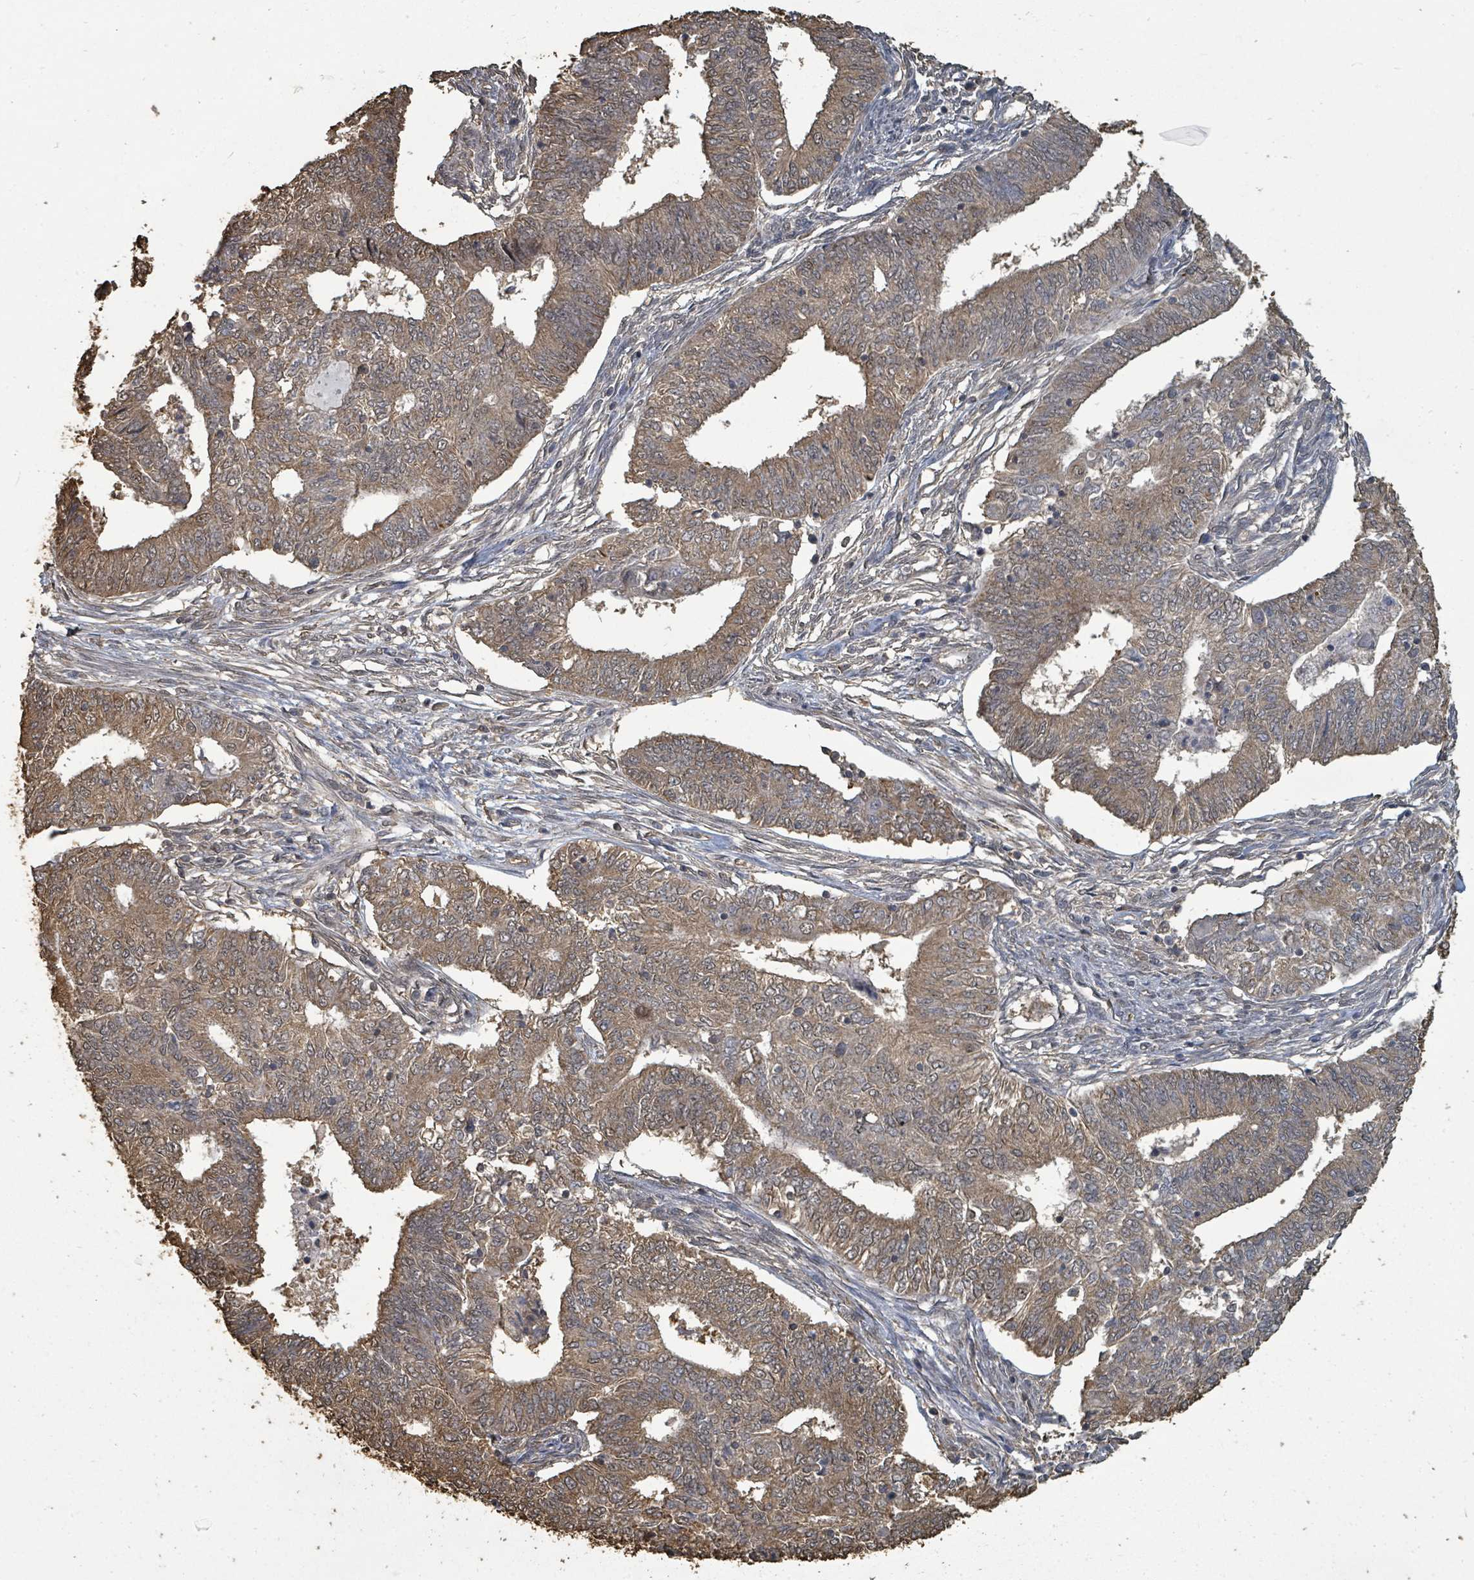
{"staining": {"intensity": "moderate", "quantity": ">75%", "location": "cytoplasmic/membranous"}, "tissue": "endometrial cancer", "cell_type": "Tumor cells", "image_type": "cancer", "snomed": [{"axis": "morphology", "description": "Adenocarcinoma, NOS"}, {"axis": "topography", "description": "Endometrium"}], "caption": "Human endometrial cancer (adenocarcinoma) stained with a protein marker reveals moderate staining in tumor cells.", "gene": "C6orf52", "patient": {"sex": "female", "age": 62}}